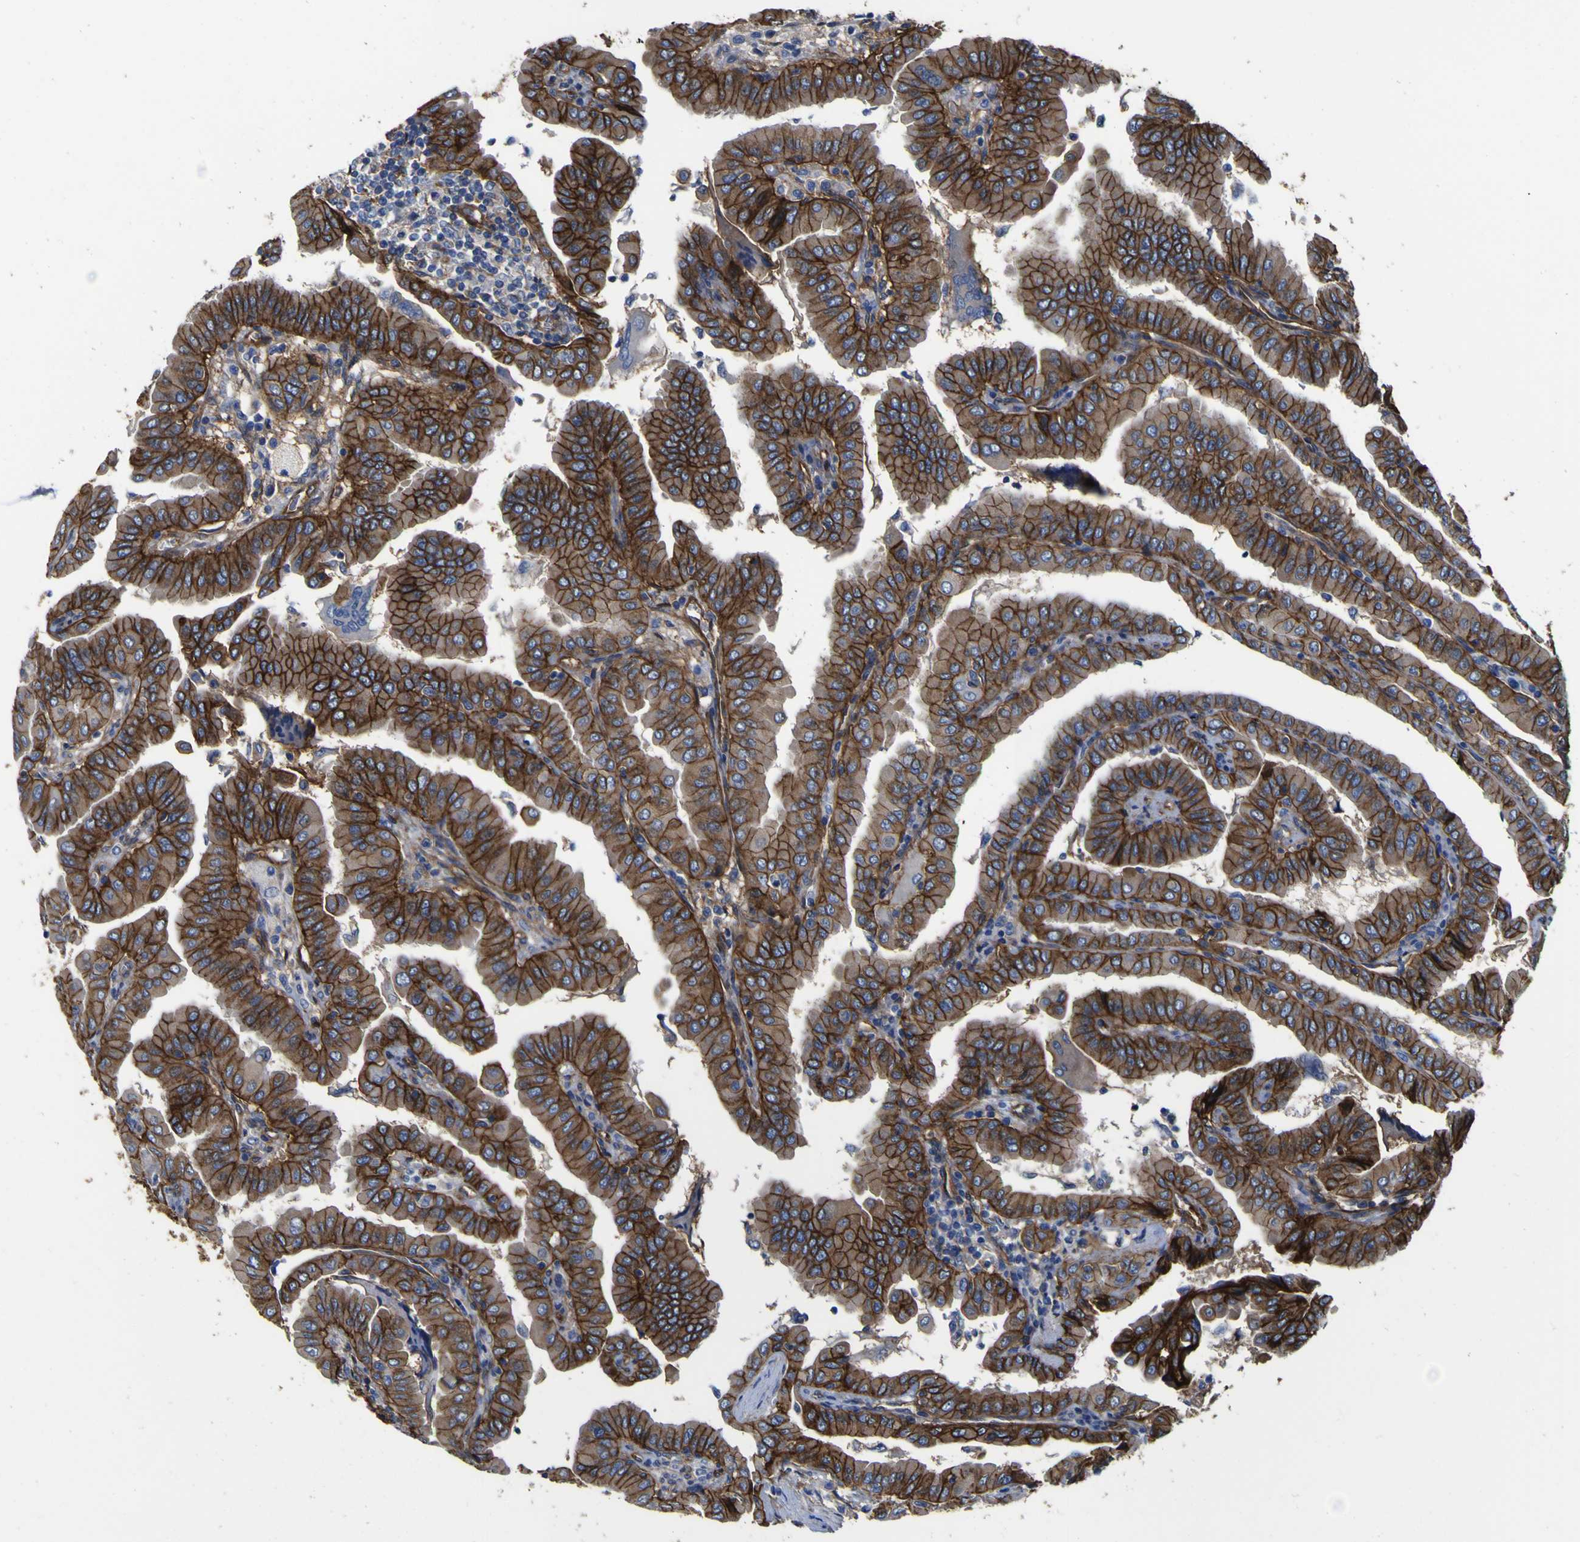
{"staining": {"intensity": "strong", "quantity": ">75%", "location": "cytoplasmic/membranous"}, "tissue": "thyroid cancer", "cell_type": "Tumor cells", "image_type": "cancer", "snomed": [{"axis": "morphology", "description": "Papillary adenocarcinoma, NOS"}, {"axis": "topography", "description": "Thyroid gland"}], "caption": "This image shows IHC staining of human thyroid cancer (papillary adenocarcinoma), with high strong cytoplasmic/membranous positivity in approximately >75% of tumor cells.", "gene": "CD151", "patient": {"sex": "male", "age": 33}}